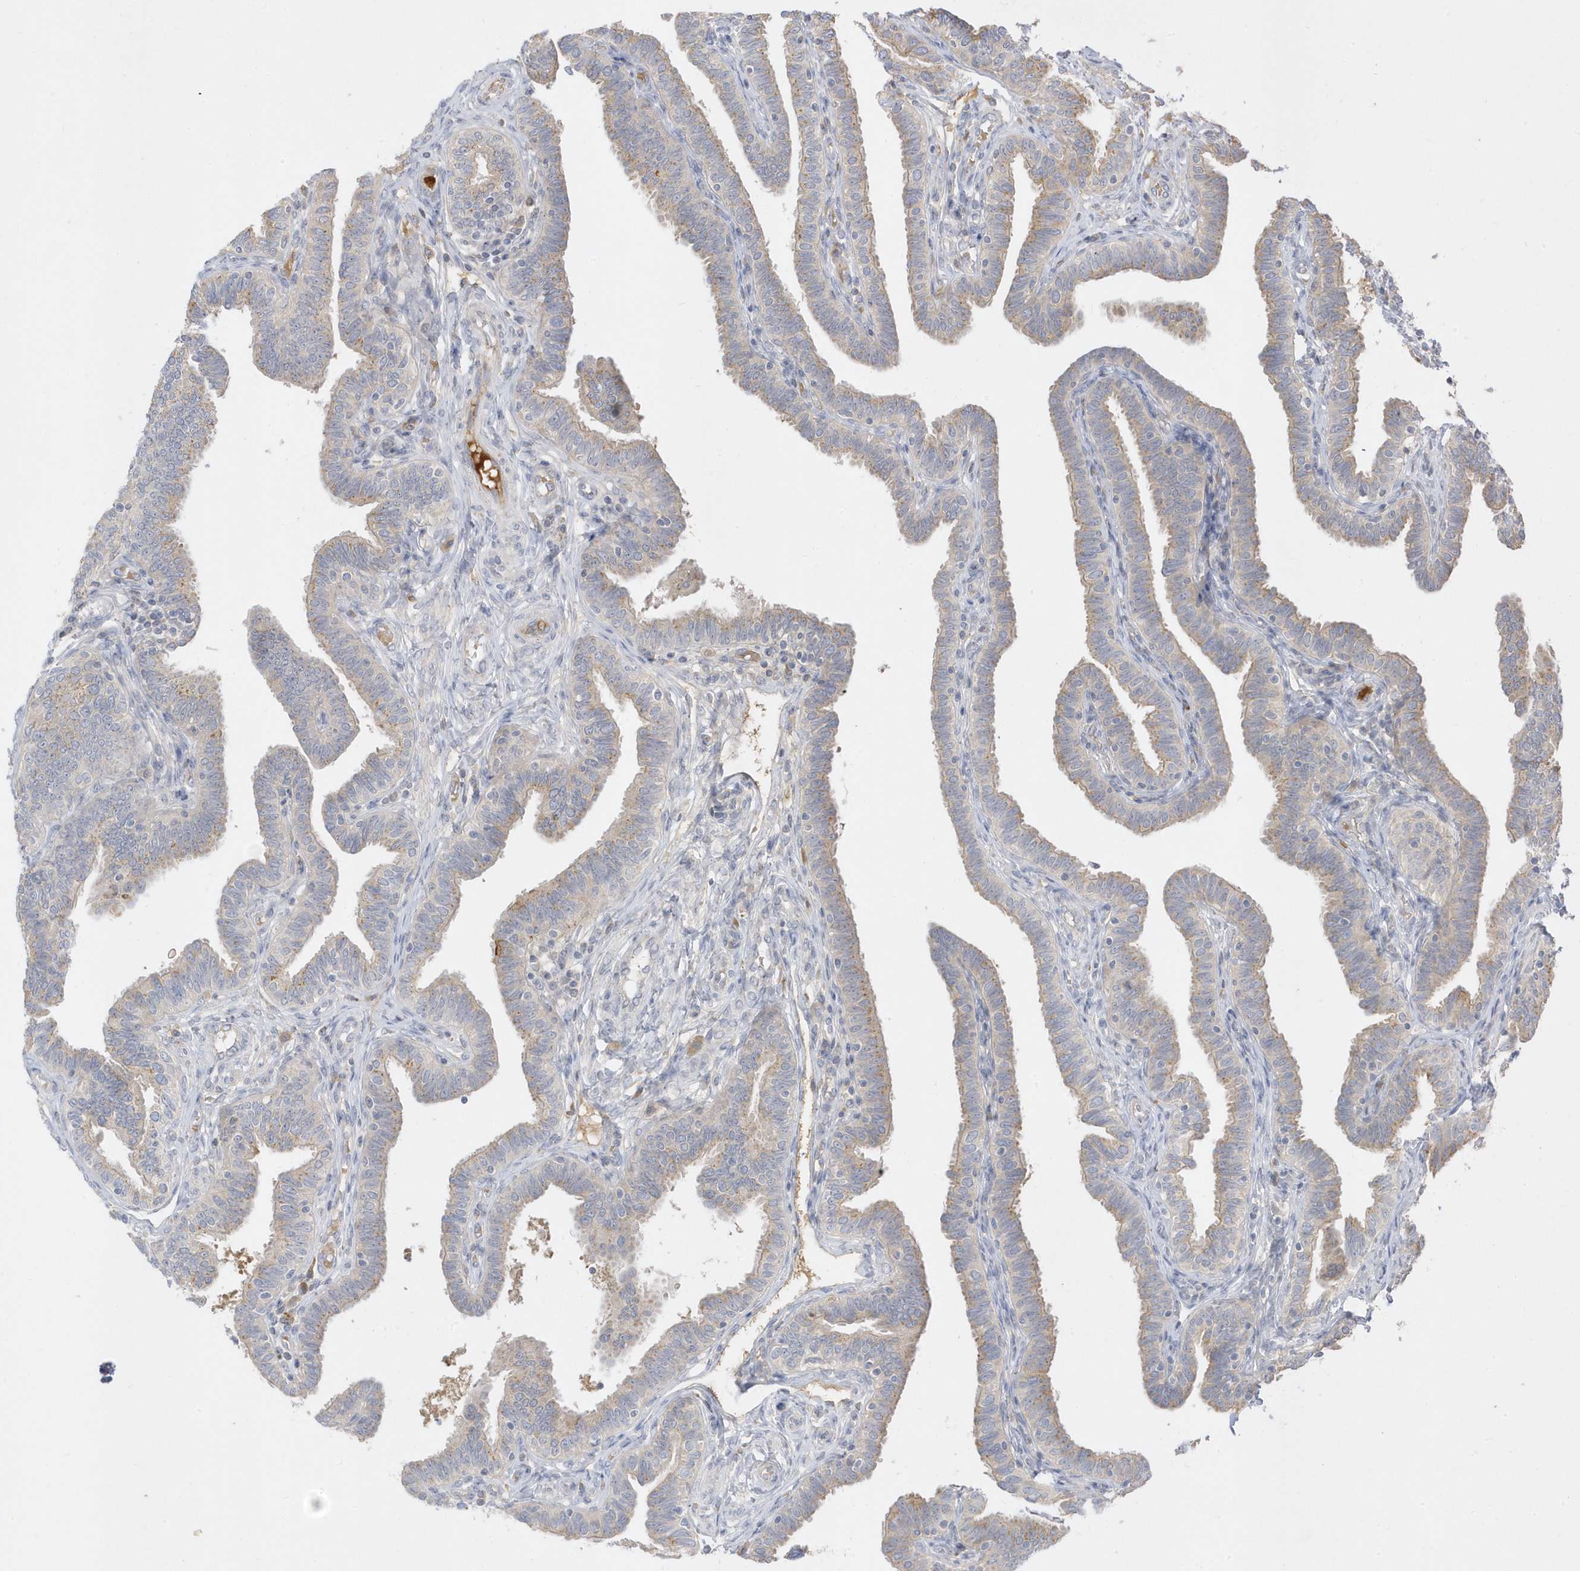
{"staining": {"intensity": "moderate", "quantity": "25%-75%", "location": "cytoplasmic/membranous"}, "tissue": "fallopian tube", "cell_type": "Glandular cells", "image_type": "normal", "snomed": [{"axis": "morphology", "description": "Normal tissue, NOS"}, {"axis": "topography", "description": "Fallopian tube"}], "caption": "A high-resolution histopathology image shows IHC staining of normal fallopian tube, which shows moderate cytoplasmic/membranous expression in approximately 25%-75% of glandular cells.", "gene": "DPP9", "patient": {"sex": "female", "age": 39}}